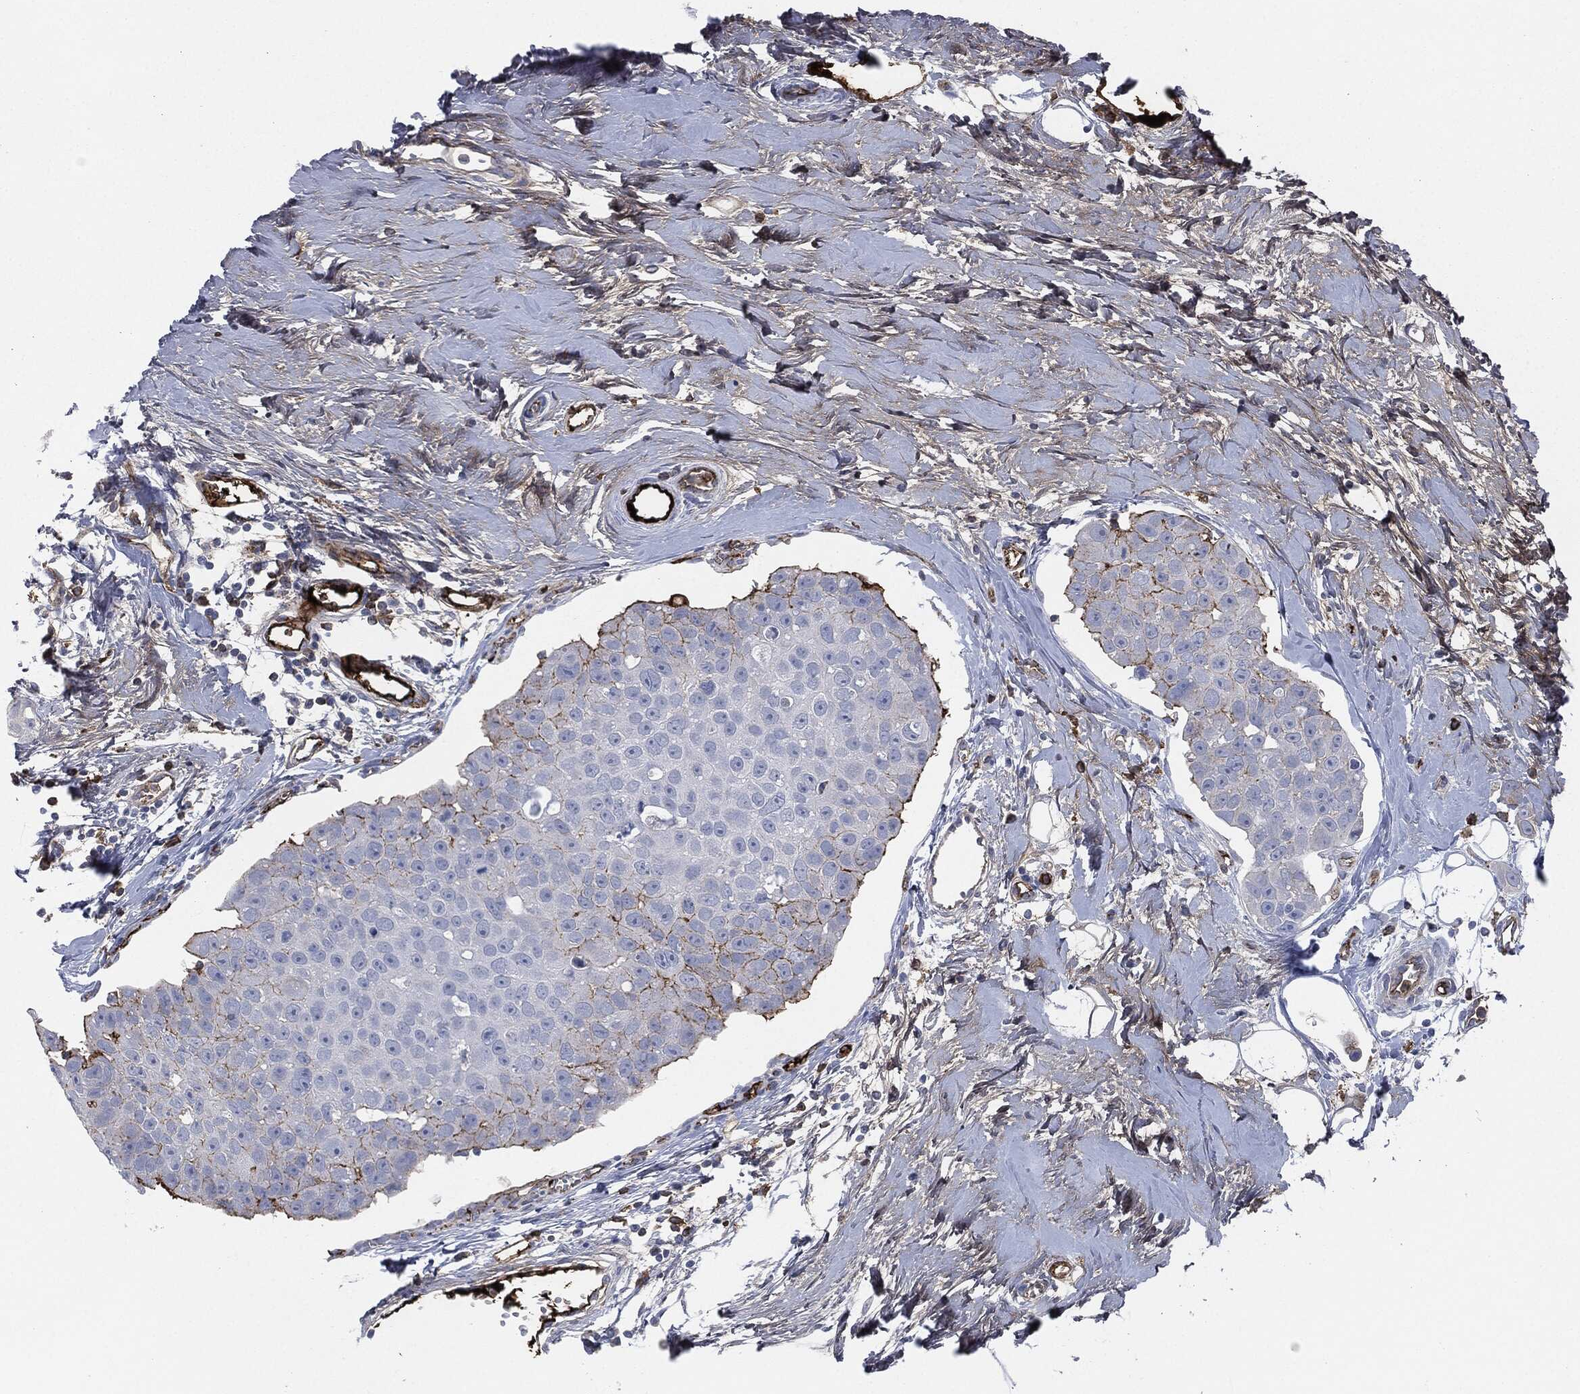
{"staining": {"intensity": "strong", "quantity": "<25%", "location": "cytoplasmic/membranous"}, "tissue": "breast cancer", "cell_type": "Tumor cells", "image_type": "cancer", "snomed": [{"axis": "morphology", "description": "Duct carcinoma"}, {"axis": "topography", "description": "Breast"}], "caption": "Invasive ductal carcinoma (breast) stained with a protein marker displays strong staining in tumor cells.", "gene": "APOB", "patient": {"sex": "female", "age": 35}}